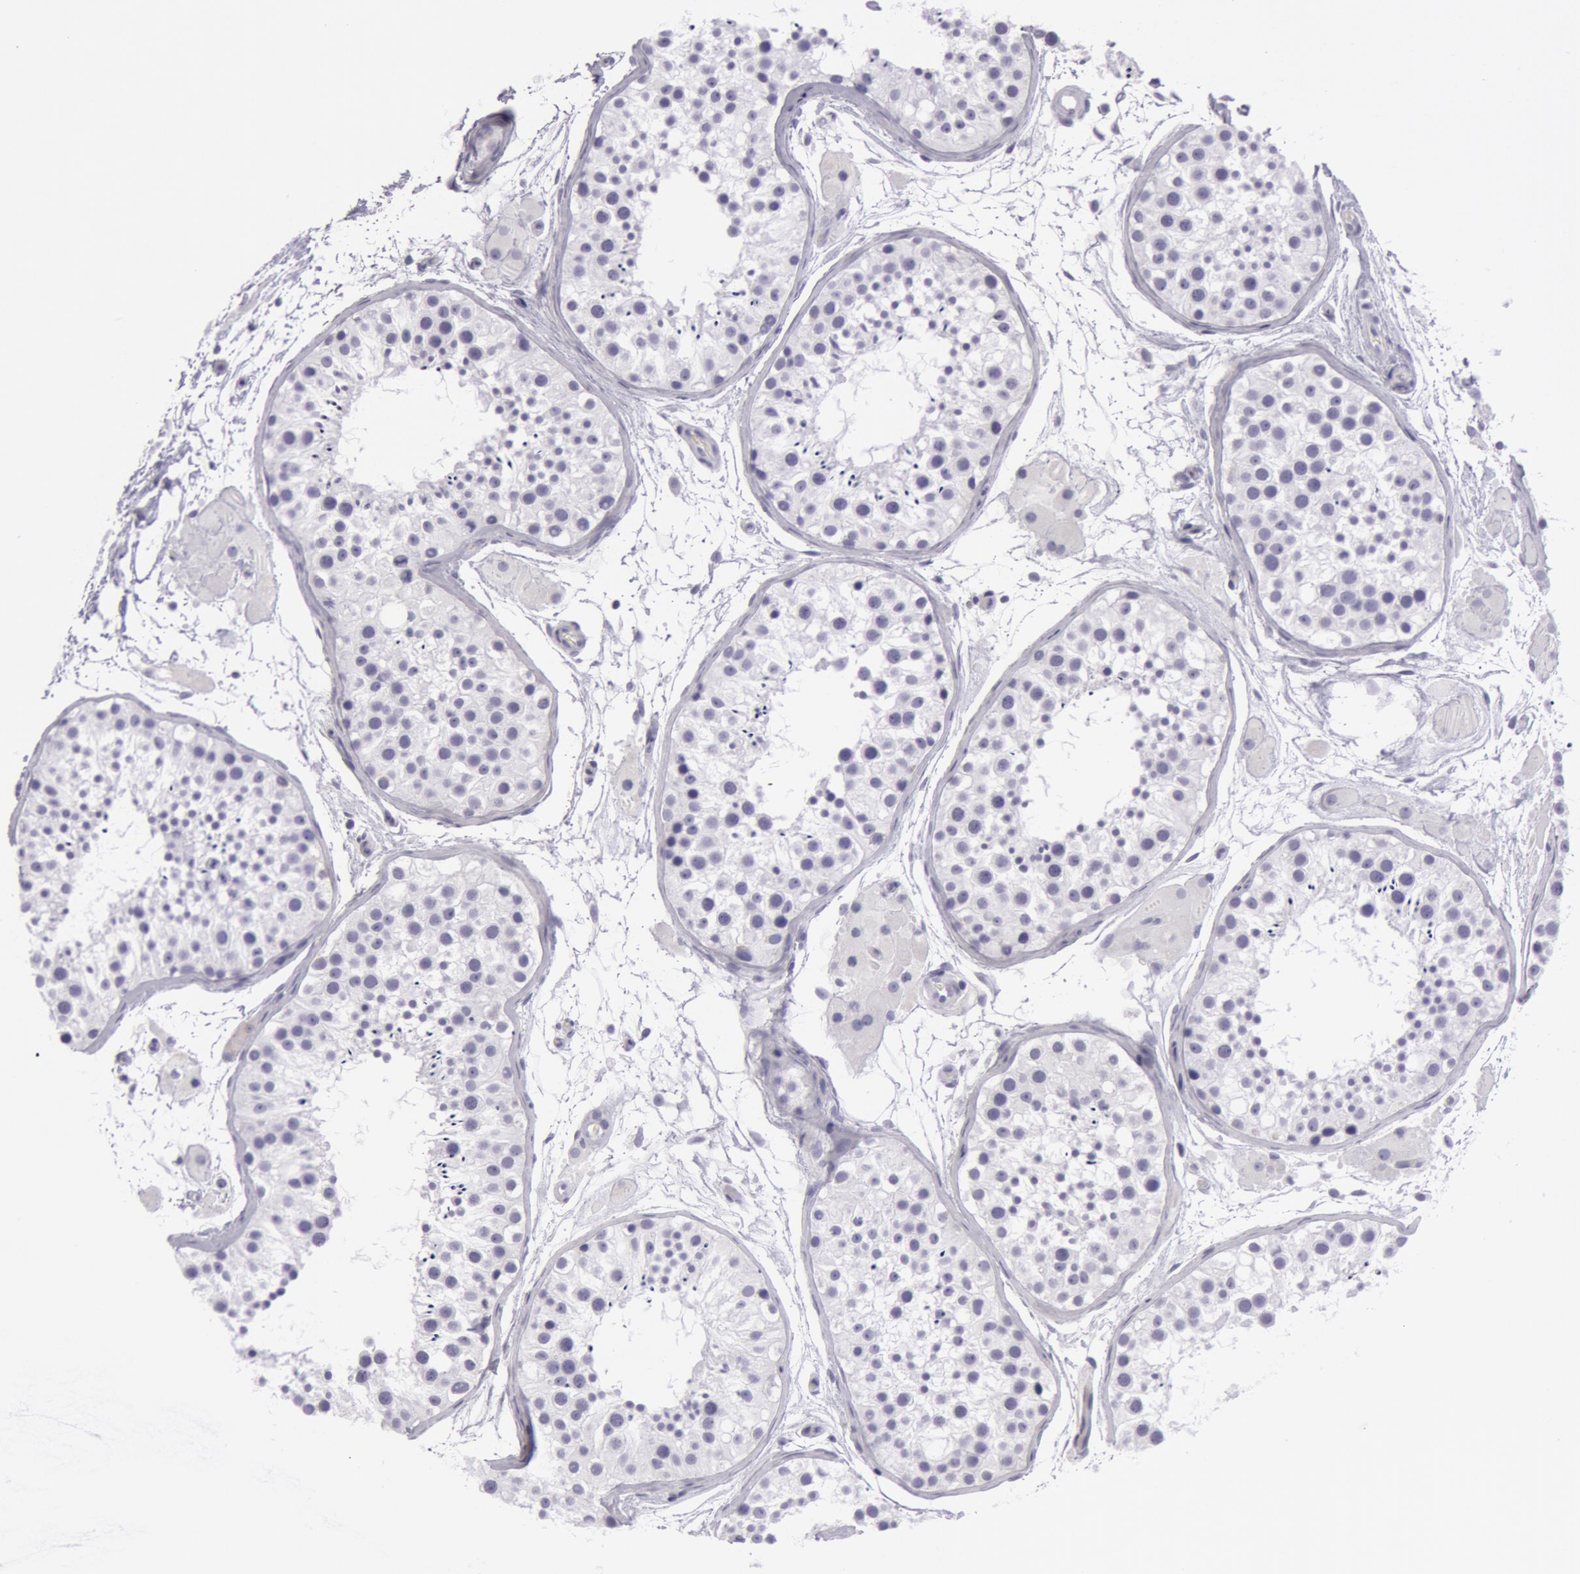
{"staining": {"intensity": "negative", "quantity": "none", "location": "none"}, "tissue": "testis", "cell_type": "Cells in seminiferous ducts", "image_type": "normal", "snomed": [{"axis": "morphology", "description": "Normal tissue, NOS"}, {"axis": "topography", "description": "Testis"}], "caption": "Immunohistochemistry (IHC) photomicrograph of normal testis: testis stained with DAB (3,3'-diaminobenzidine) reveals no significant protein staining in cells in seminiferous ducts. (Brightfield microscopy of DAB immunohistochemistry (IHC) at high magnification).", "gene": "AMACR", "patient": {"sex": "male", "age": 29}}